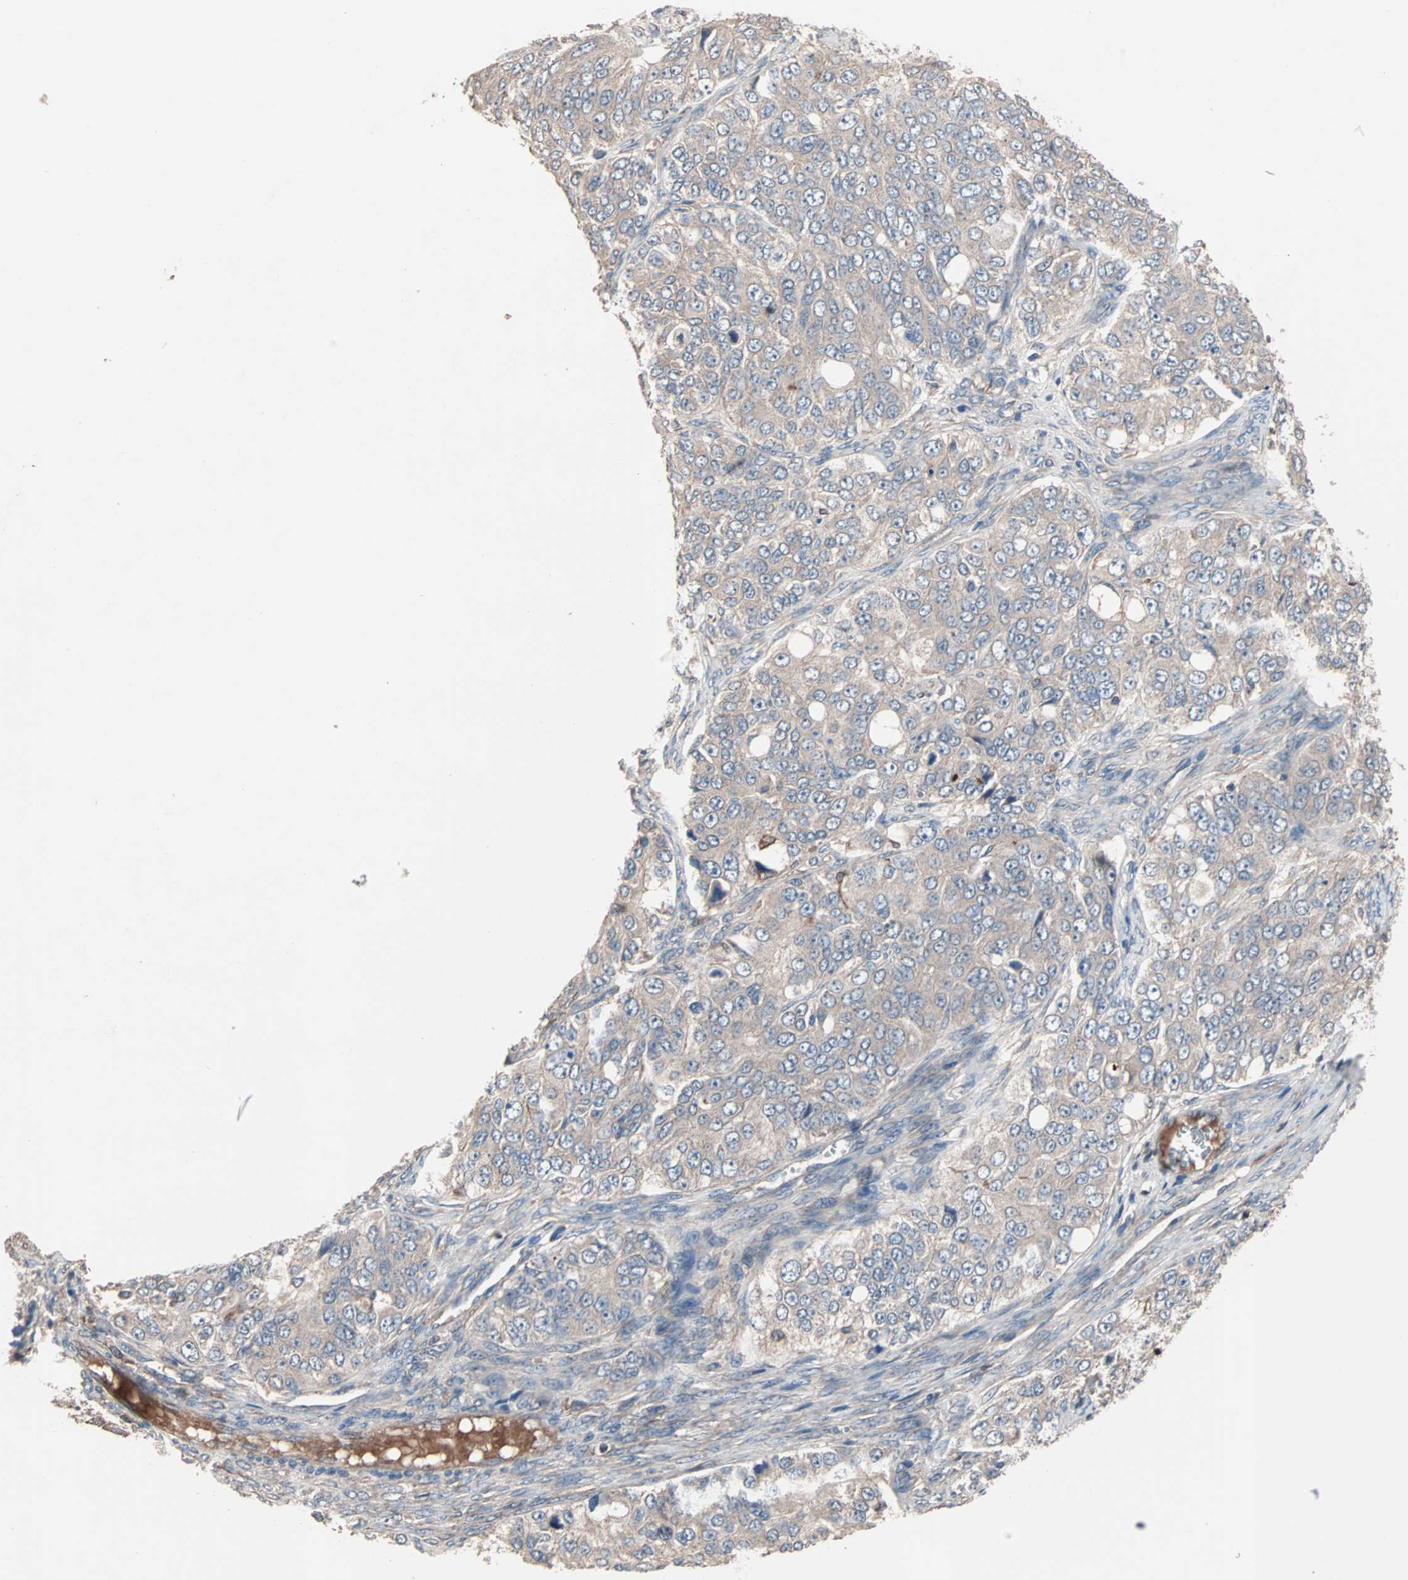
{"staining": {"intensity": "weak", "quantity": "25%-75%", "location": "cytoplasmic/membranous"}, "tissue": "ovarian cancer", "cell_type": "Tumor cells", "image_type": "cancer", "snomed": [{"axis": "morphology", "description": "Carcinoma, endometroid"}, {"axis": "topography", "description": "Ovary"}], "caption": "Protein analysis of endometroid carcinoma (ovarian) tissue reveals weak cytoplasmic/membranous positivity in about 25%-75% of tumor cells.", "gene": "ATG7", "patient": {"sex": "female", "age": 51}}